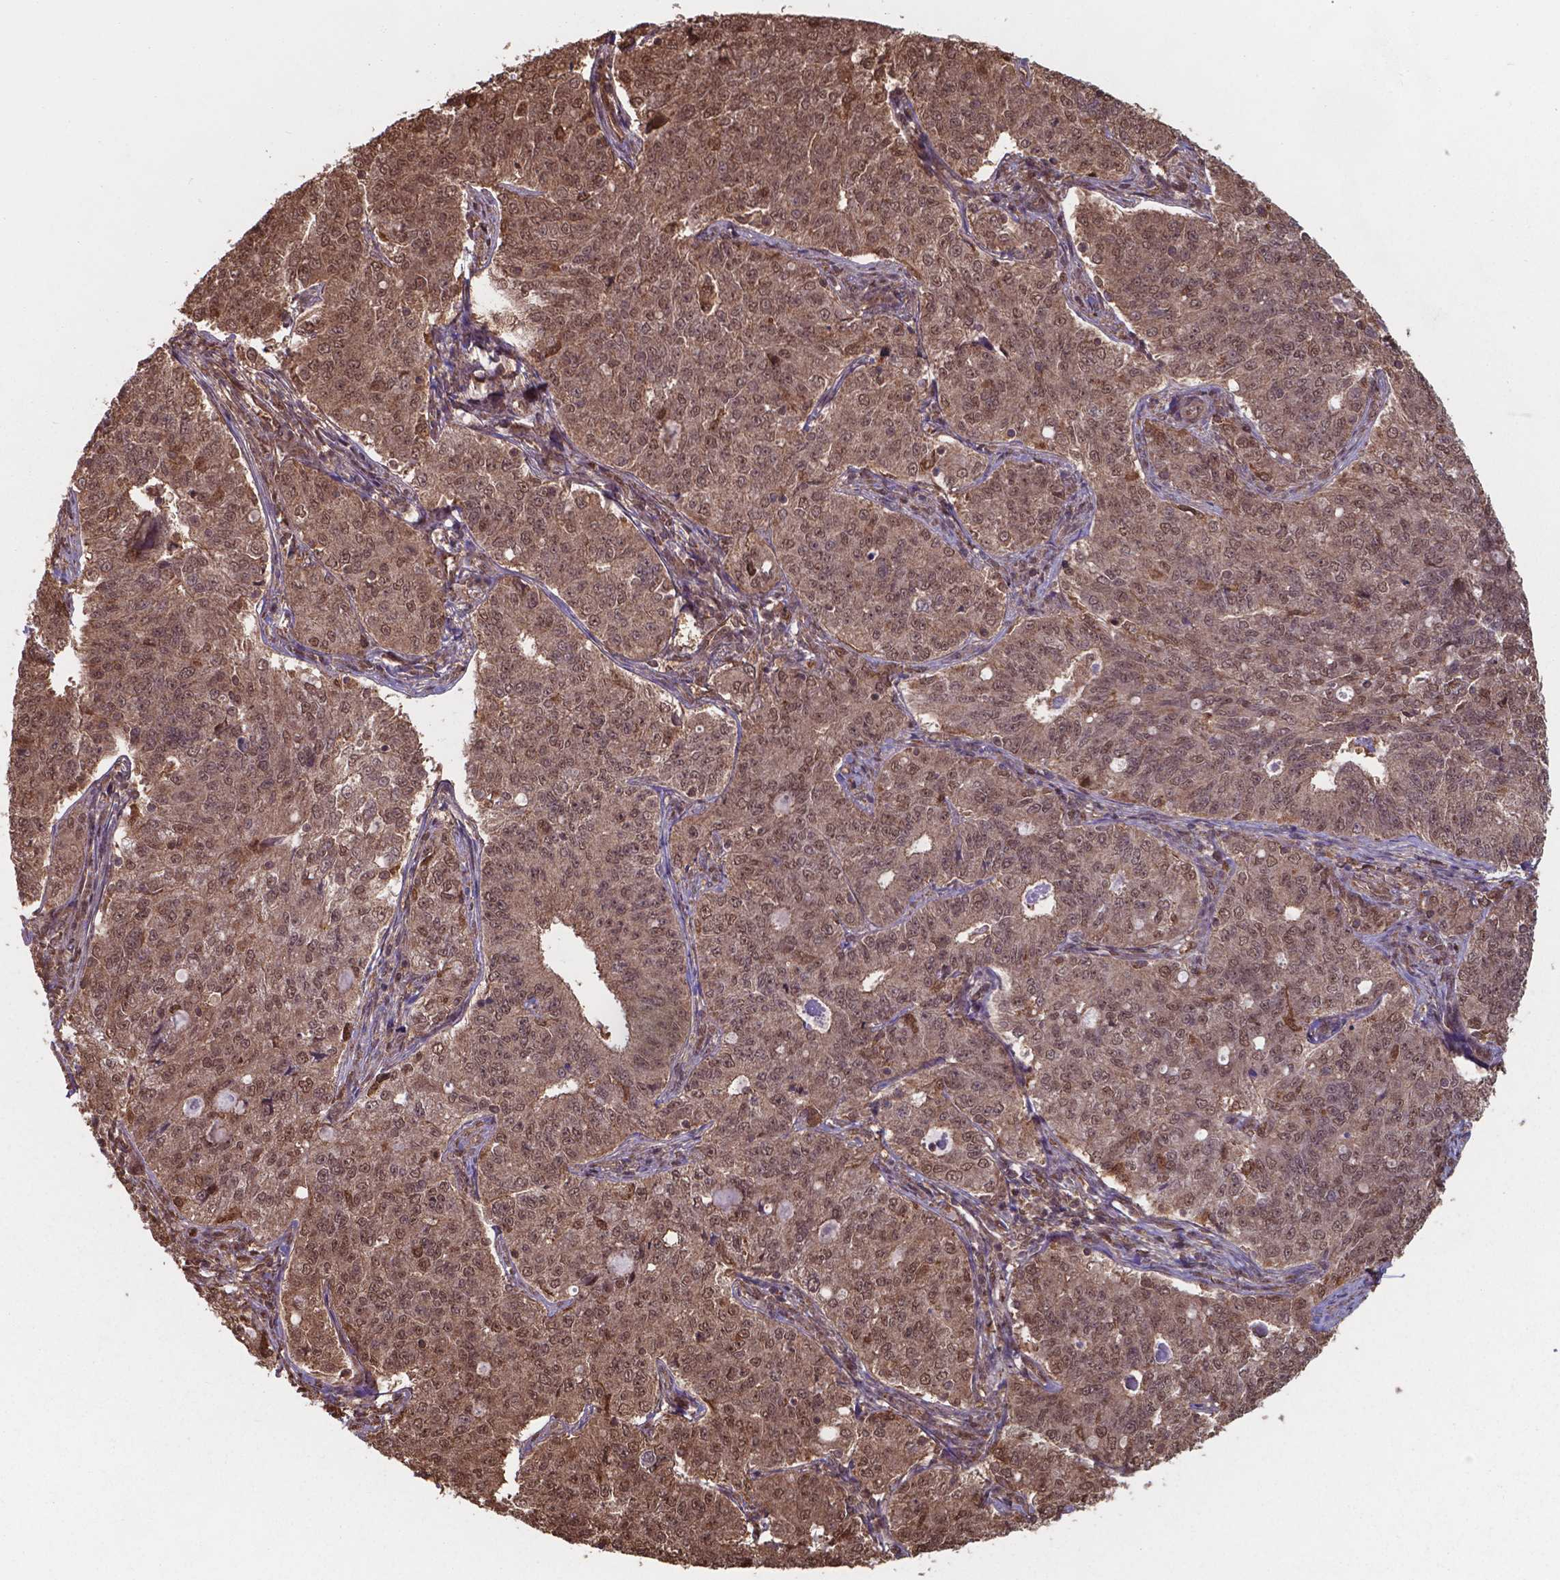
{"staining": {"intensity": "moderate", "quantity": ">75%", "location": "cytoplasmic/membranous,nuclear"}, "tissue": "endometrial cancer", "cell_type": "Tumor cells", "image_type": "cancer", "snomed": [{"axis": "morphology", "description": "Adenocarcinoma, NOS"}, {"axis": "topography", "description": "Endometrium"}], "caption": "Human endometrial cancer stained for a protein (brown) shows moderate cytoplasmic/membranous and nuclear positive positivity in about >75% of tumor cells.", "gene": "CHP2", "patient": {"sex": "female", "age": 43}}